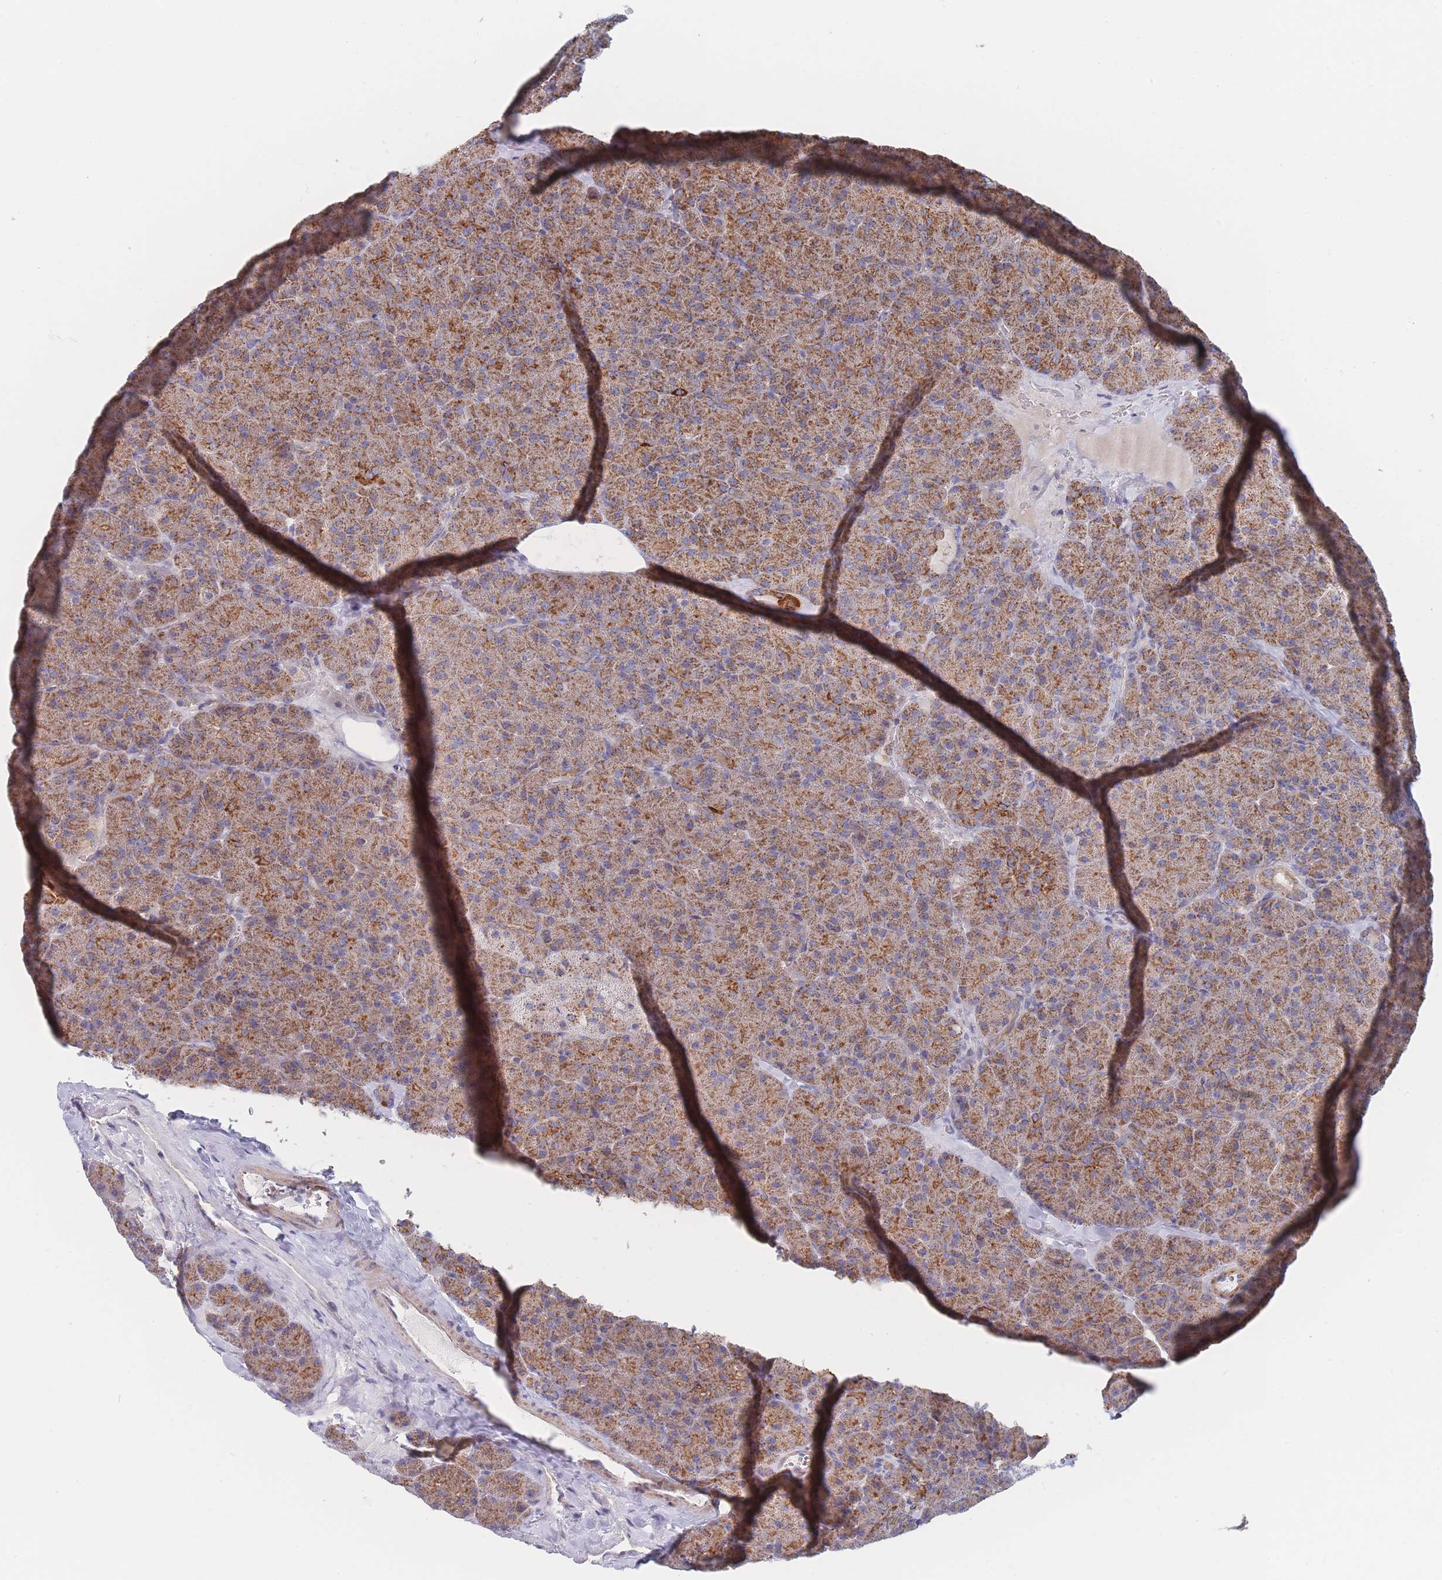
{"staining": {"intensity": "moderate", "quantity": ">75%", "location": "cytoplasmic/membranous"}, "tissue": "pancreas", "cell_type": "Exocrine glandular cells", "image_type": "normal", "snomed": [{"axis": "morphology", "description": "Normal tissue, NOS"}, {"axis": "topography", "description": "Pancreas"}], "caption": "Protein analysis of normal pancreas exhibits moderate cytoplasmic/membranous expression in about >75% of exocrine glandular cells. (DAB (3,3'-diaminobenzidine) IHC with brightfield microscopy, high magnification).", "gene": "IKZF4", "patient": {"sex": "male", "age": 36}}